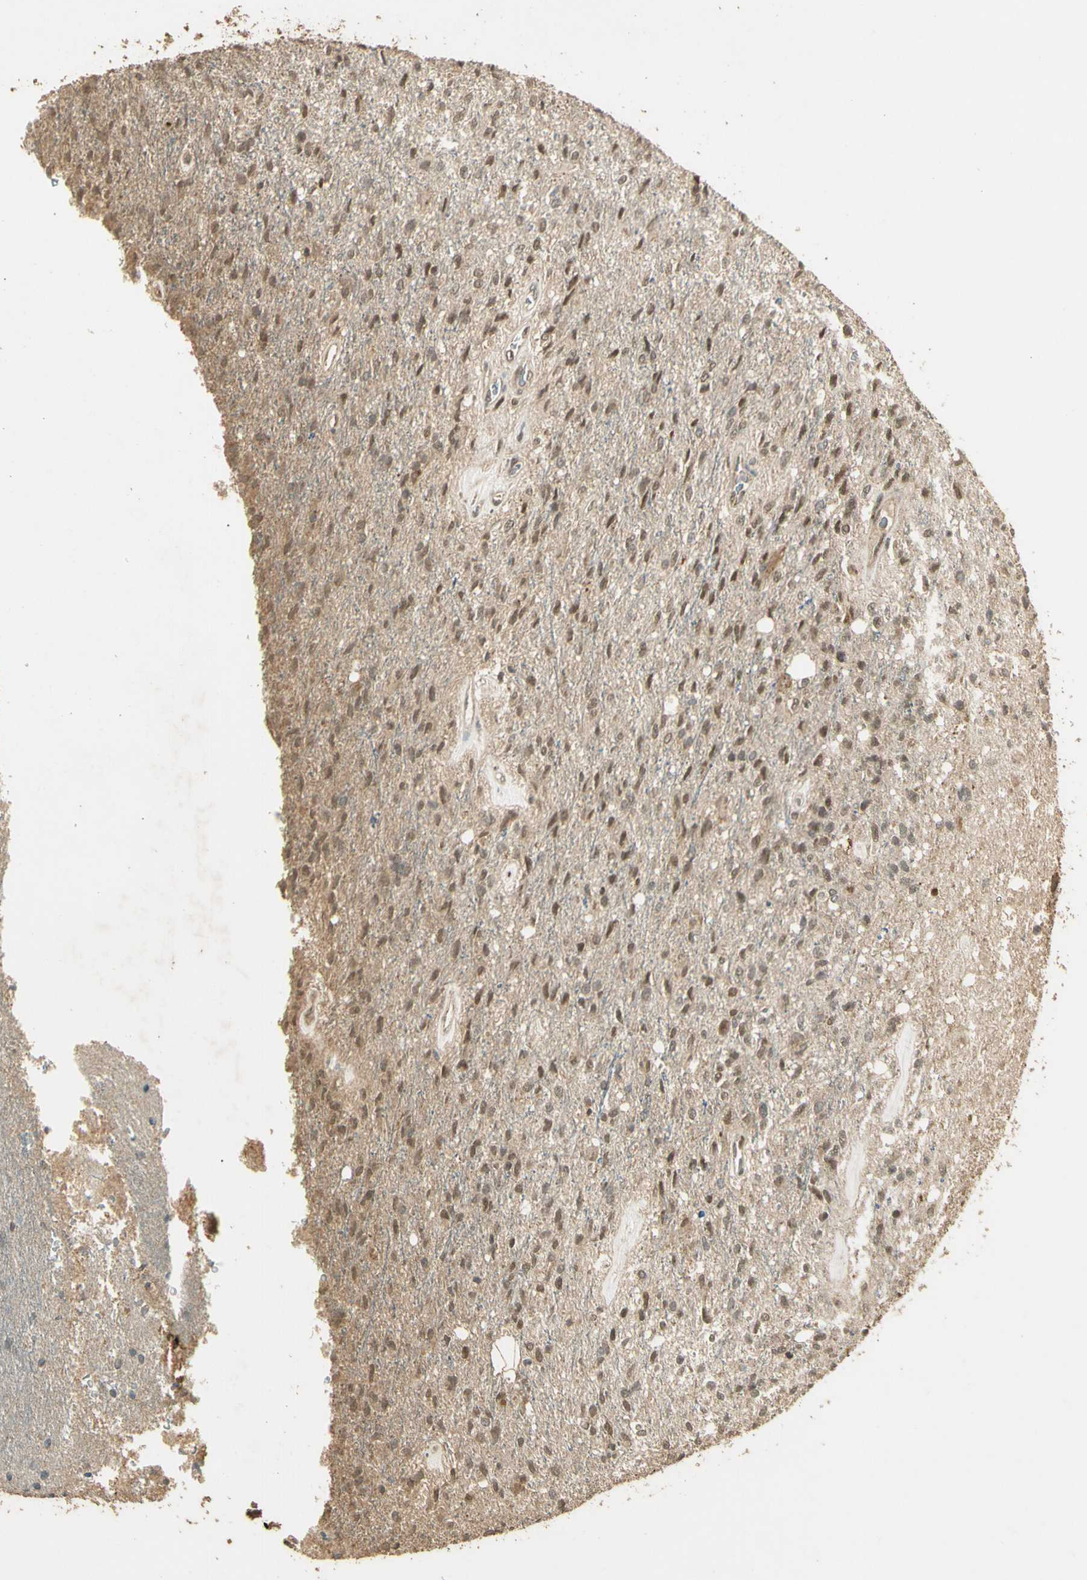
{"staining": {"intensity": "moderate", "quantity": ">75%", "location": "nuclear"}, "tissue": "glioma", "cell_type": "Tumor cells", "image_type": "cancer", "snomed": [{"axis": "morphology", "description": "Normal tissue, NOS"}, {"axis": "morphology", "description": "Glioma, malignant, High grade"}, {"axis": "topography", "description": "Cerebral cortex"}], "caption": "This histopathology image shows malignant glioma (high-grade) stained with immunohistochemistry to label a protein in brown. The nuclear of tumor cells show moderate positivity for the protein. Nuclei are counter-stained blue.", "gene": "GMEB2", "patient": {"sex": "male", "age": 77}}